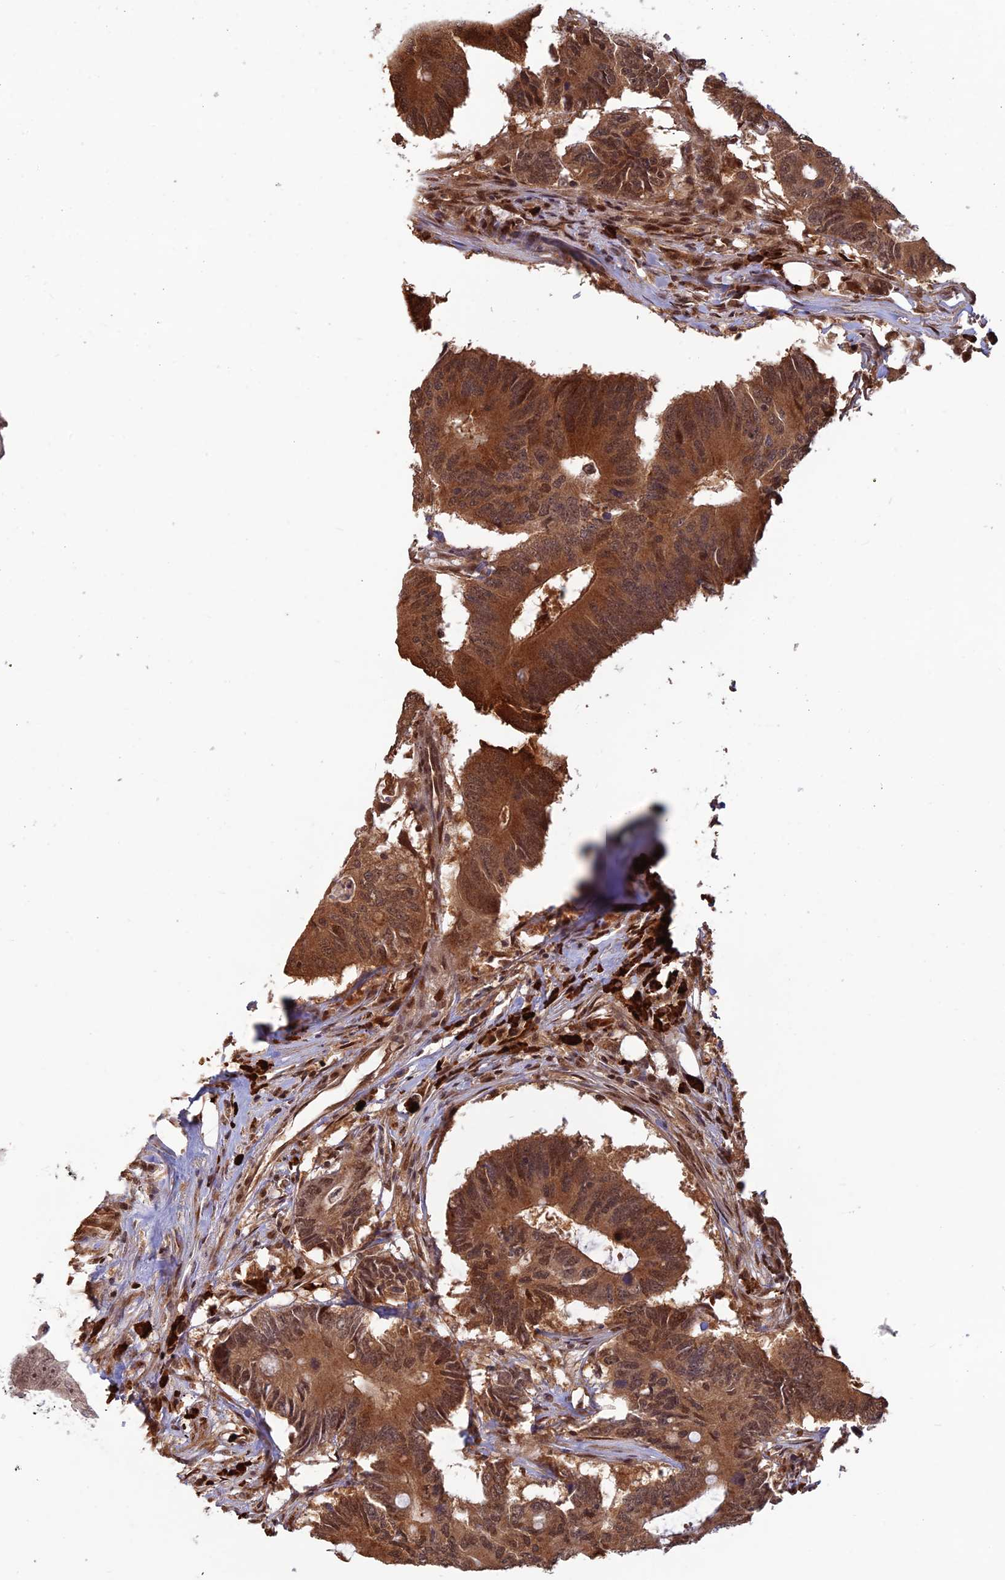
{"staining": {"intensity": "moderate", "quantity": ">75%", "location": "cytoplasmic/membranous,nuclear"}, "tissue": "colorectal cancer", "cell_type": "Tumor cells", "image_type": "cancer", "snomed": [{"axis": "morphology", "description": "Adenocarcinoma, NOS"}, {"axis": "topography", "description": "Colon"}], "caption": "The photomicrograph demonstrates staining of colorectal adenocarcinoma, revealing moderate cytoplasmic/membranous and nuclear protein positivity (brown color) within tumor cells.", "gene": "ZNF565", "patient": {"sex": "male", "age": 71}}